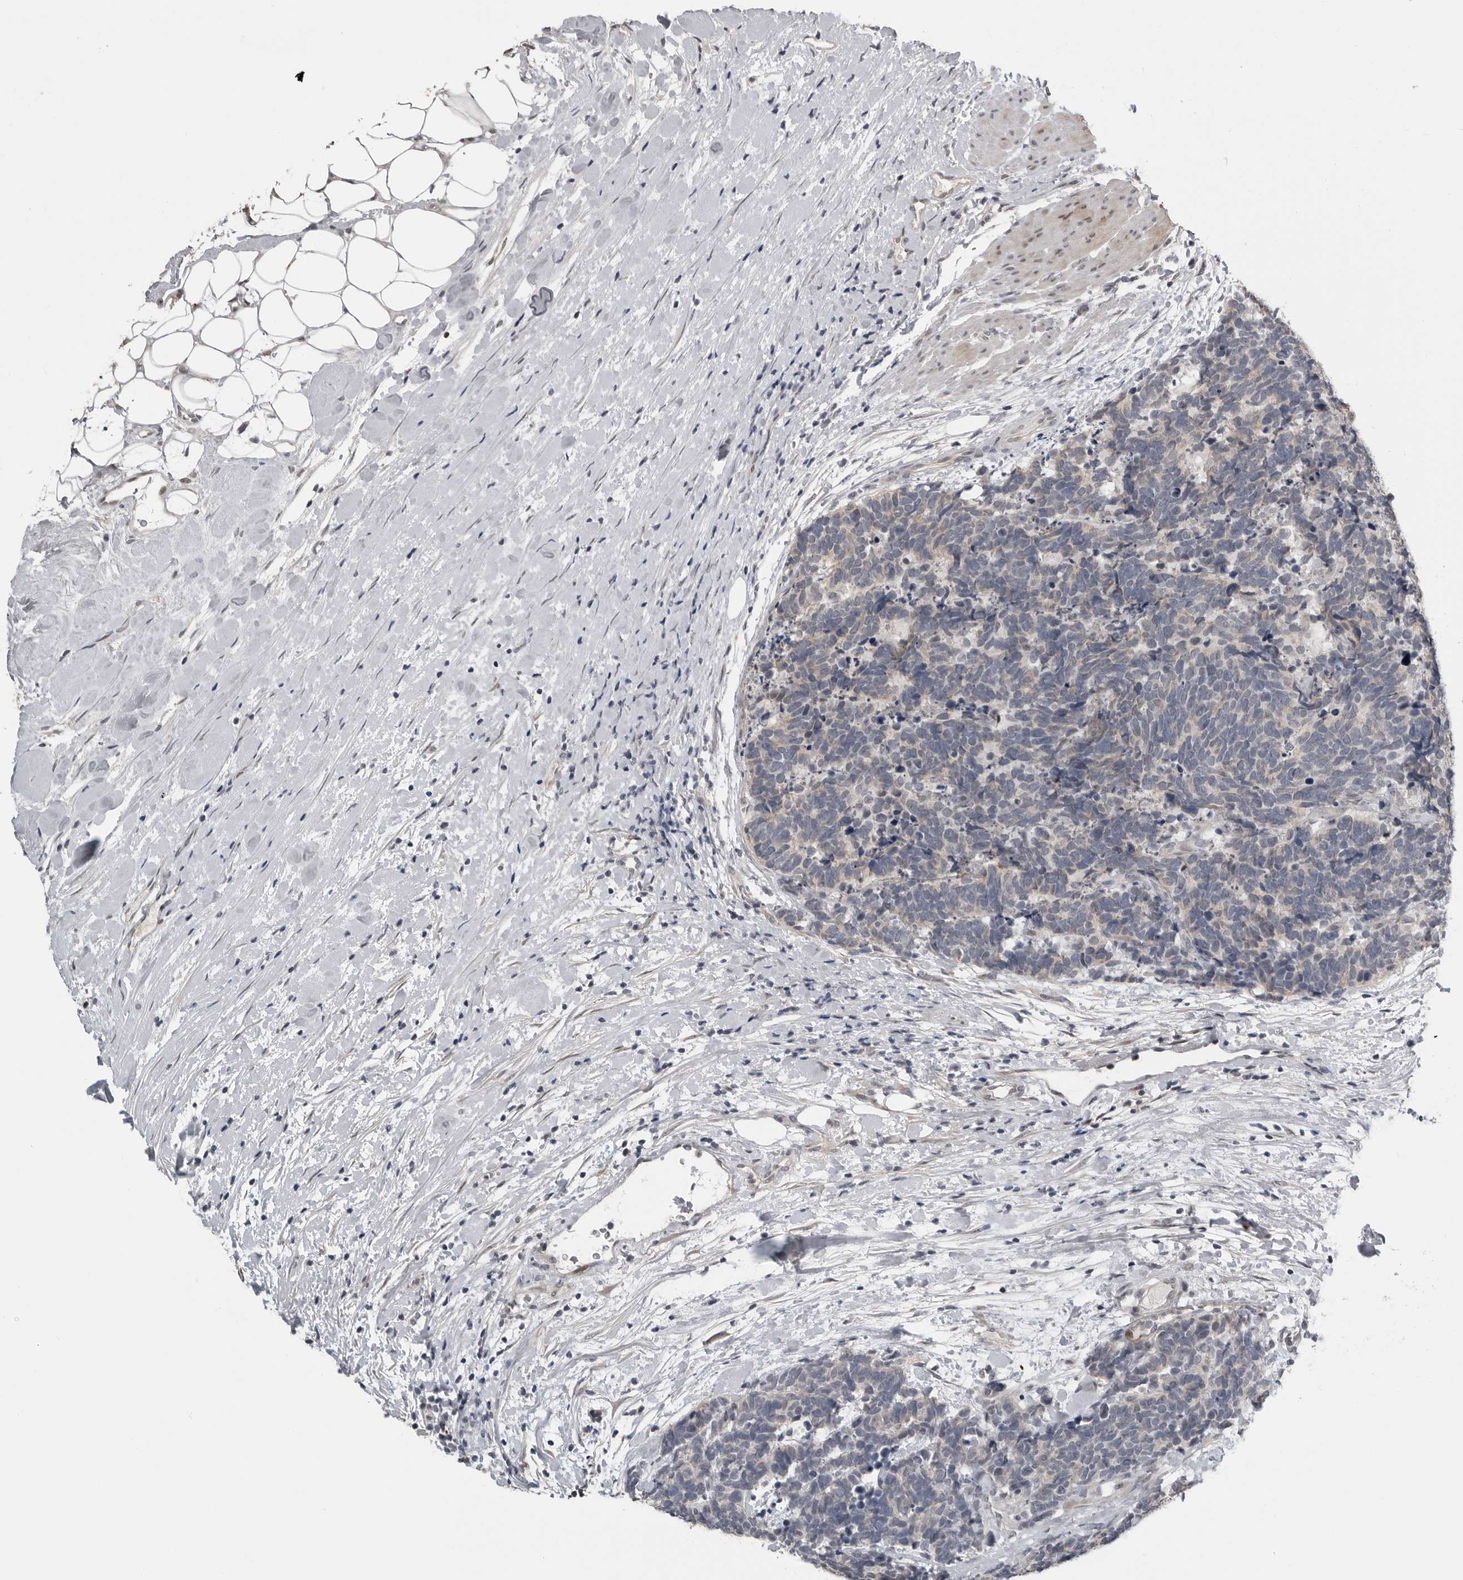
{"staining": {"intensity": "negative", "quantity": "none", "location": "none"}, "tissue": "carcinoid", "cell_type": "Tumor cells", "image_type": "cancer", "snomed": [{"axis": "morphology", "description": "Carcinoma, NOS"}, {"axis": "morphology", "description": "Carcinoid, malignant, NOS"}, {"axis": "topography", "description": "Urinary bladder"}], "caption": "IHC photomicrograph of neoplastic tissue: malignant carcinoid stained with DAB (3,3'-diaminobenzidine) reveals no significant protein staining in tumor cells. (DAB (3,3'-diaminobenzidine) immunohistochemistry (IHC) visualized using brightfield microscopy, high magnification).", "gene": "PRRX2", "patient": {"sex": "male", "age": 57}}